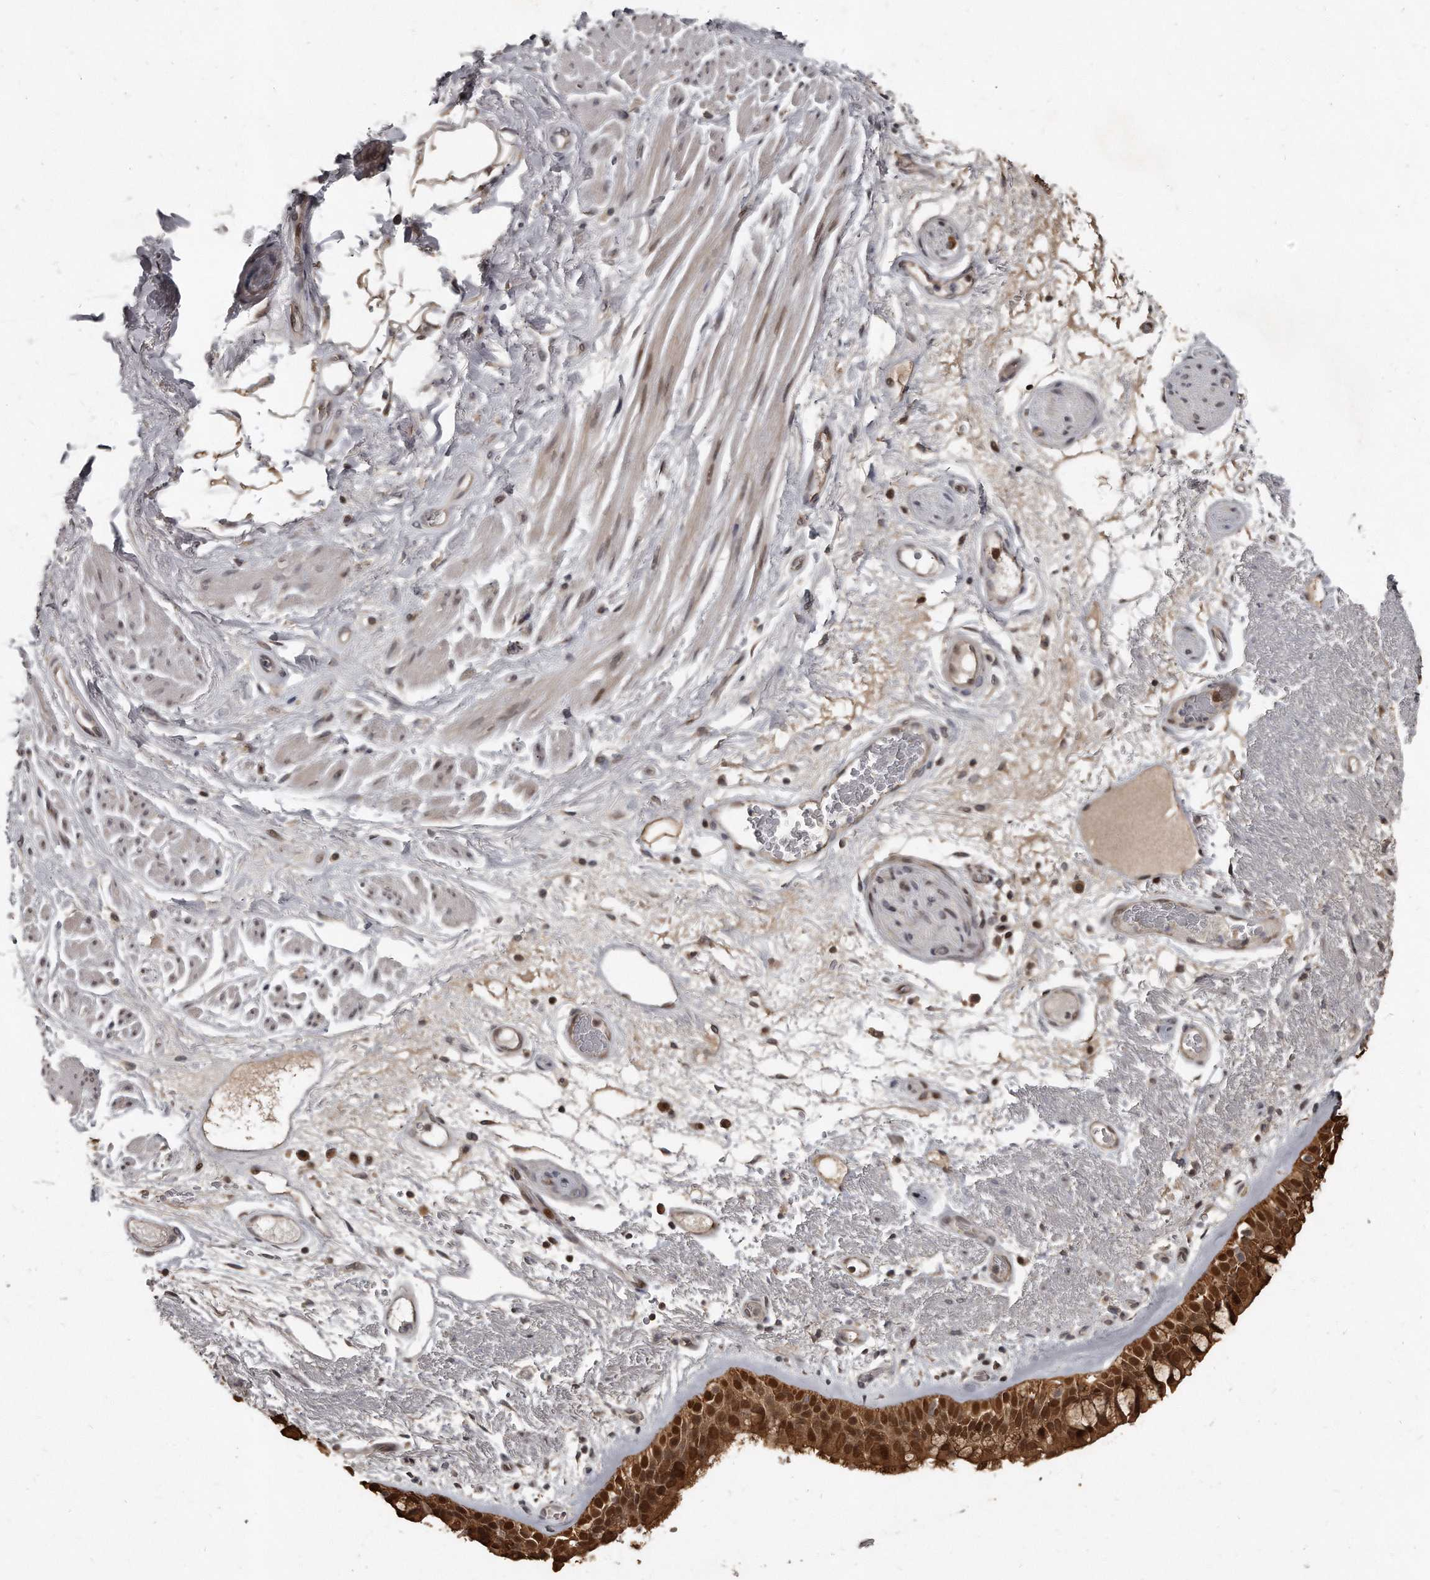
{"staining": {"intensity": "strong", "quantity": ">75%", "location": "cytoplasmic/membranous,nuclear"}, "tissue": "bronchus", "cell_type": "Respiratory epithelial cells", "image_type": "normal", "snomed": [{"axis": "morphology", "description": "Normal tissue, NOS"}, {"axis": "morphology", "description": "Squamous cell carcinoma, NOS"}, {"axis": "topography", "description": "Lymph node"}, {"axis": "topography", "description": "Bronchus"}, {"axis": "topography", "description": "Lung"}], "caption": "The histopathology image shows immunohistochemical staining of normal bronchus. There is strong cytoplasmic/membranous,nuclear positivity is appreciated in approximately >75% of respiratory epithelial cells.", "gene": "GCH1", "patient": {"sex": "male", "age": 66}}